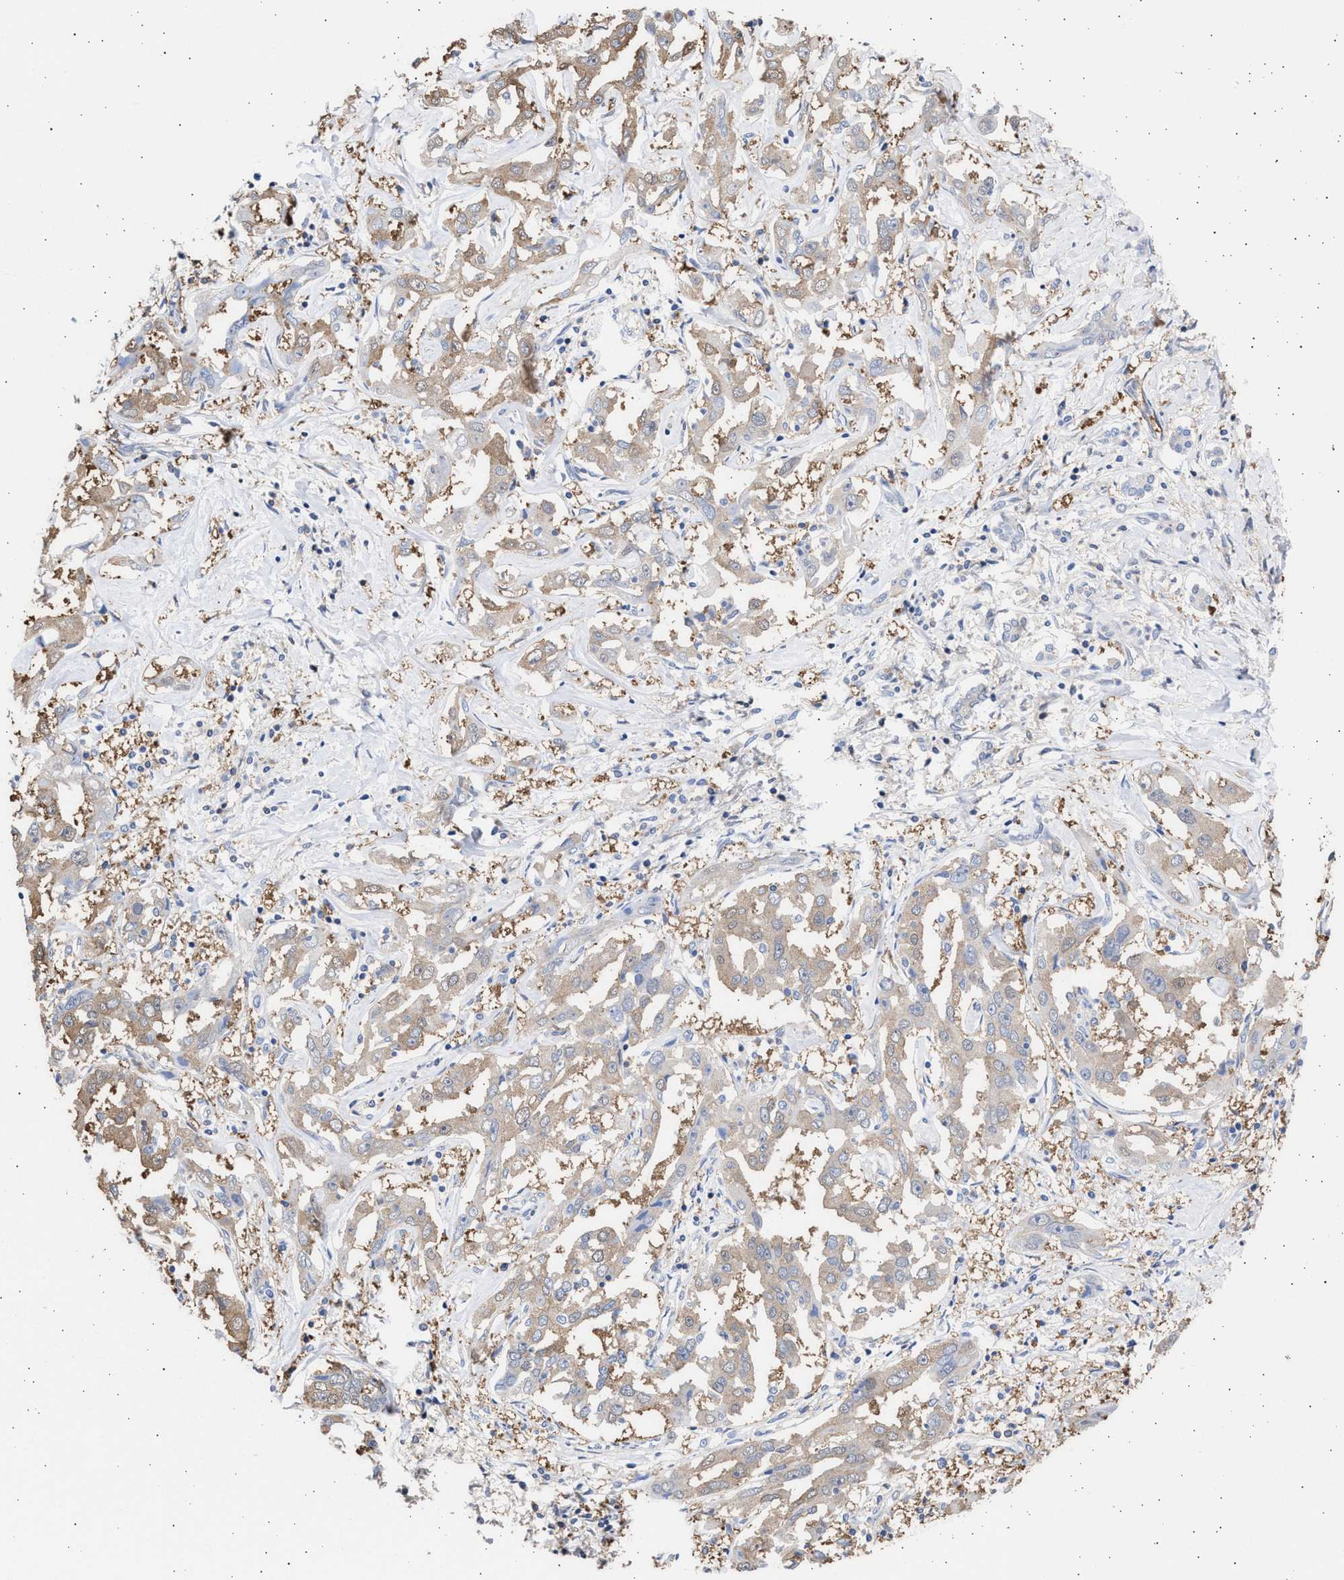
{"staining": {"intensity": "weak", "quantity": ">75%", "location": "cytoplasmic/membranous"}, "tissue": "liver cancer", "cell_type": "Tumor cells", "image_type": "cancer", "snomed": [{"axis": "morphology", "description": "Cholangiocarcinoma"}, {"axis": "topography", "description": "Liver"}], "caption": "Immunohistochemical staining of liver cholangiocarcinoma demonstrates weak cytoplasmic/membranous protein staining in about >75% of tumor cells.", "gene": "ALDOC", "patient": {"sex": "male", "age": 59}}